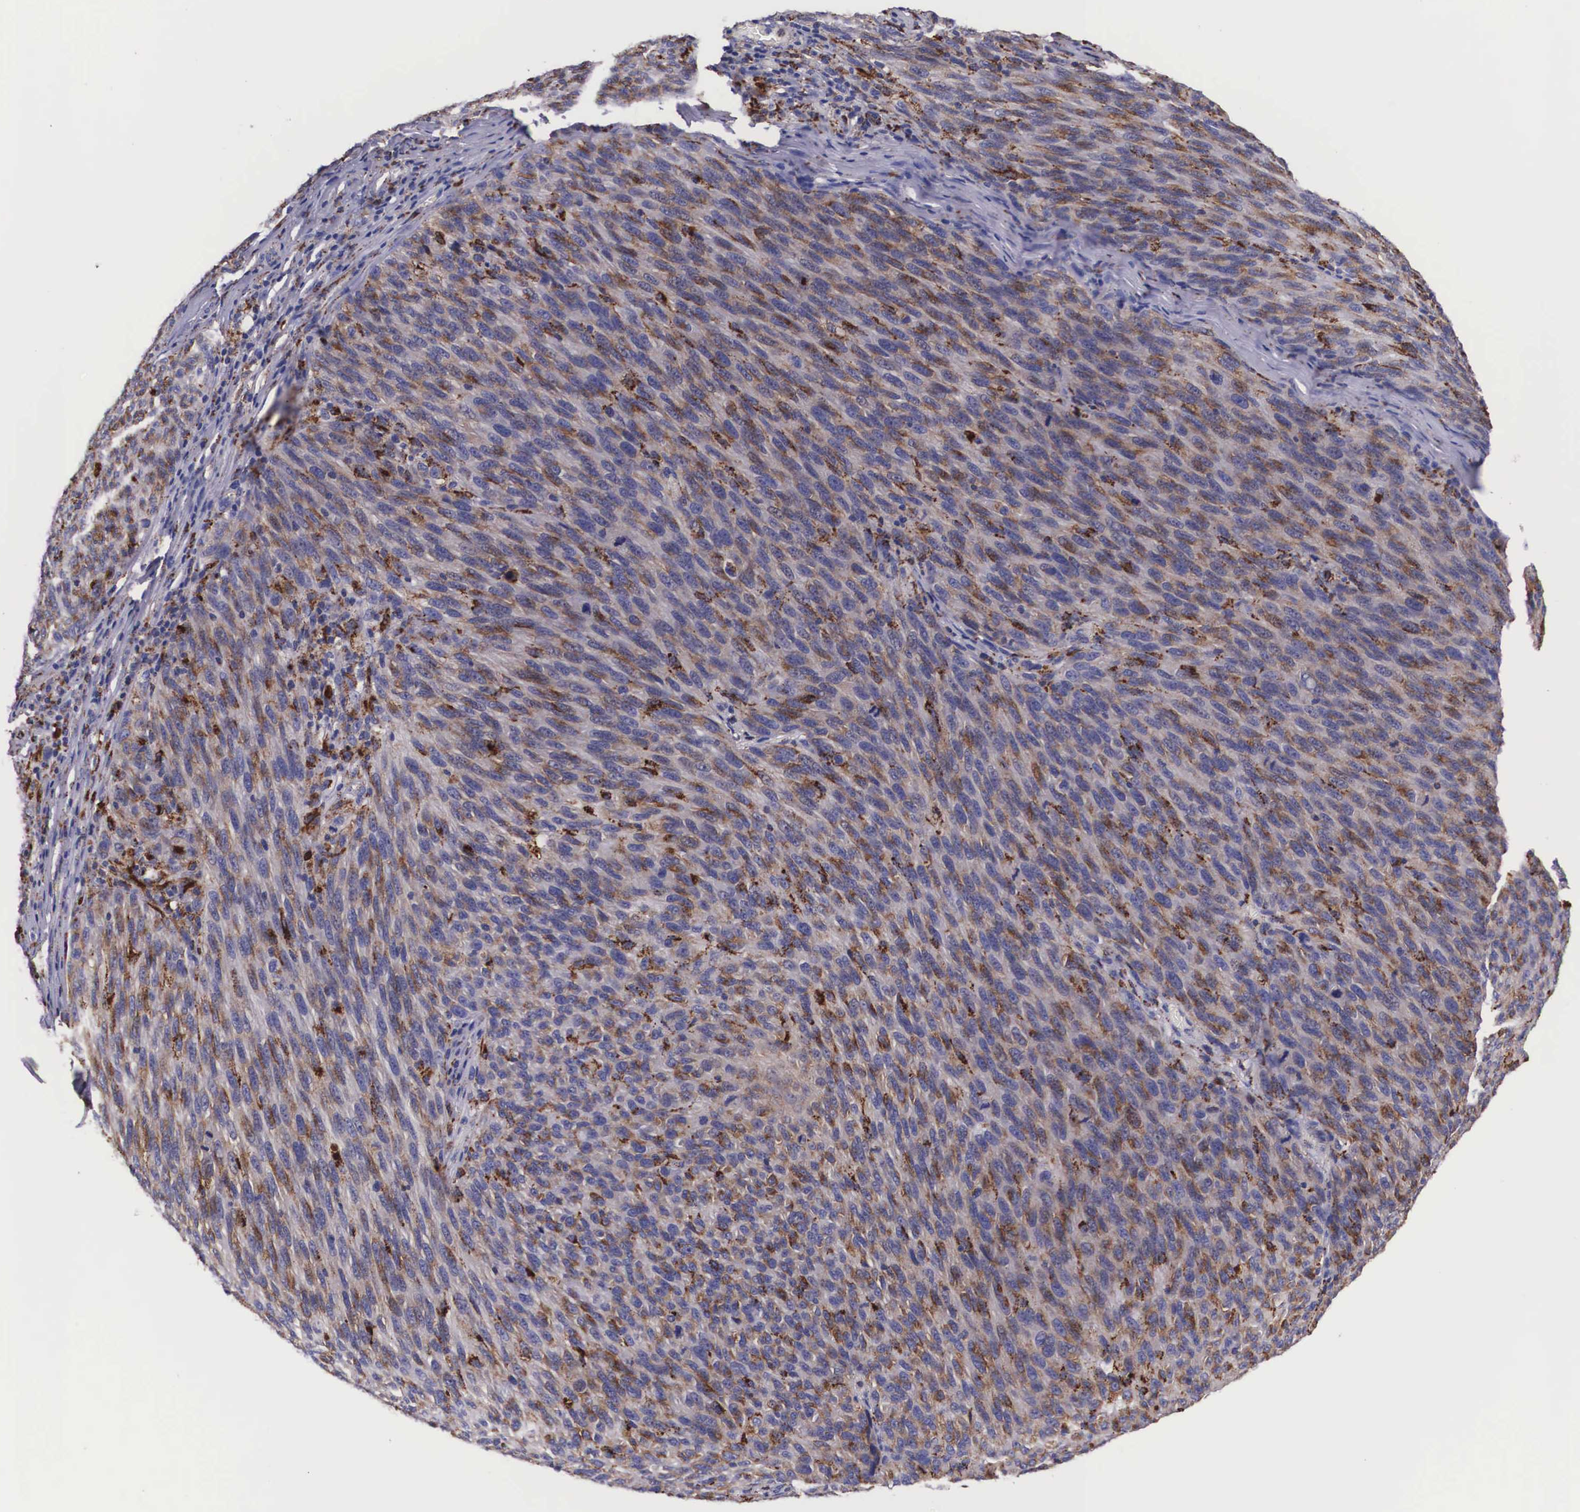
{"staining": {"intensity": "moderate", "quantity": "25%-75%", "location": "cytoplasmic/membranous"}, "tissue": "melanoma", "cell_type": "Tumor cells", "image_type": "cancer", "snomed": [{"axis": "morphology", "description": "Malignant melanoma, NOS"}, {"axis": "topography", "description": "Skin"}], "caption": "The histopathology image demonstrates staining of malignant melanoma, revealing moderate cytoplasmic/membranous protein staining (brown color) within tumor cells. (DAB (3,3'-diaminobenzidine) IHC with brightfield microscopy, high magnification).", "gene": "NAGA", "patient": {"sex": "male", "age": 76}}